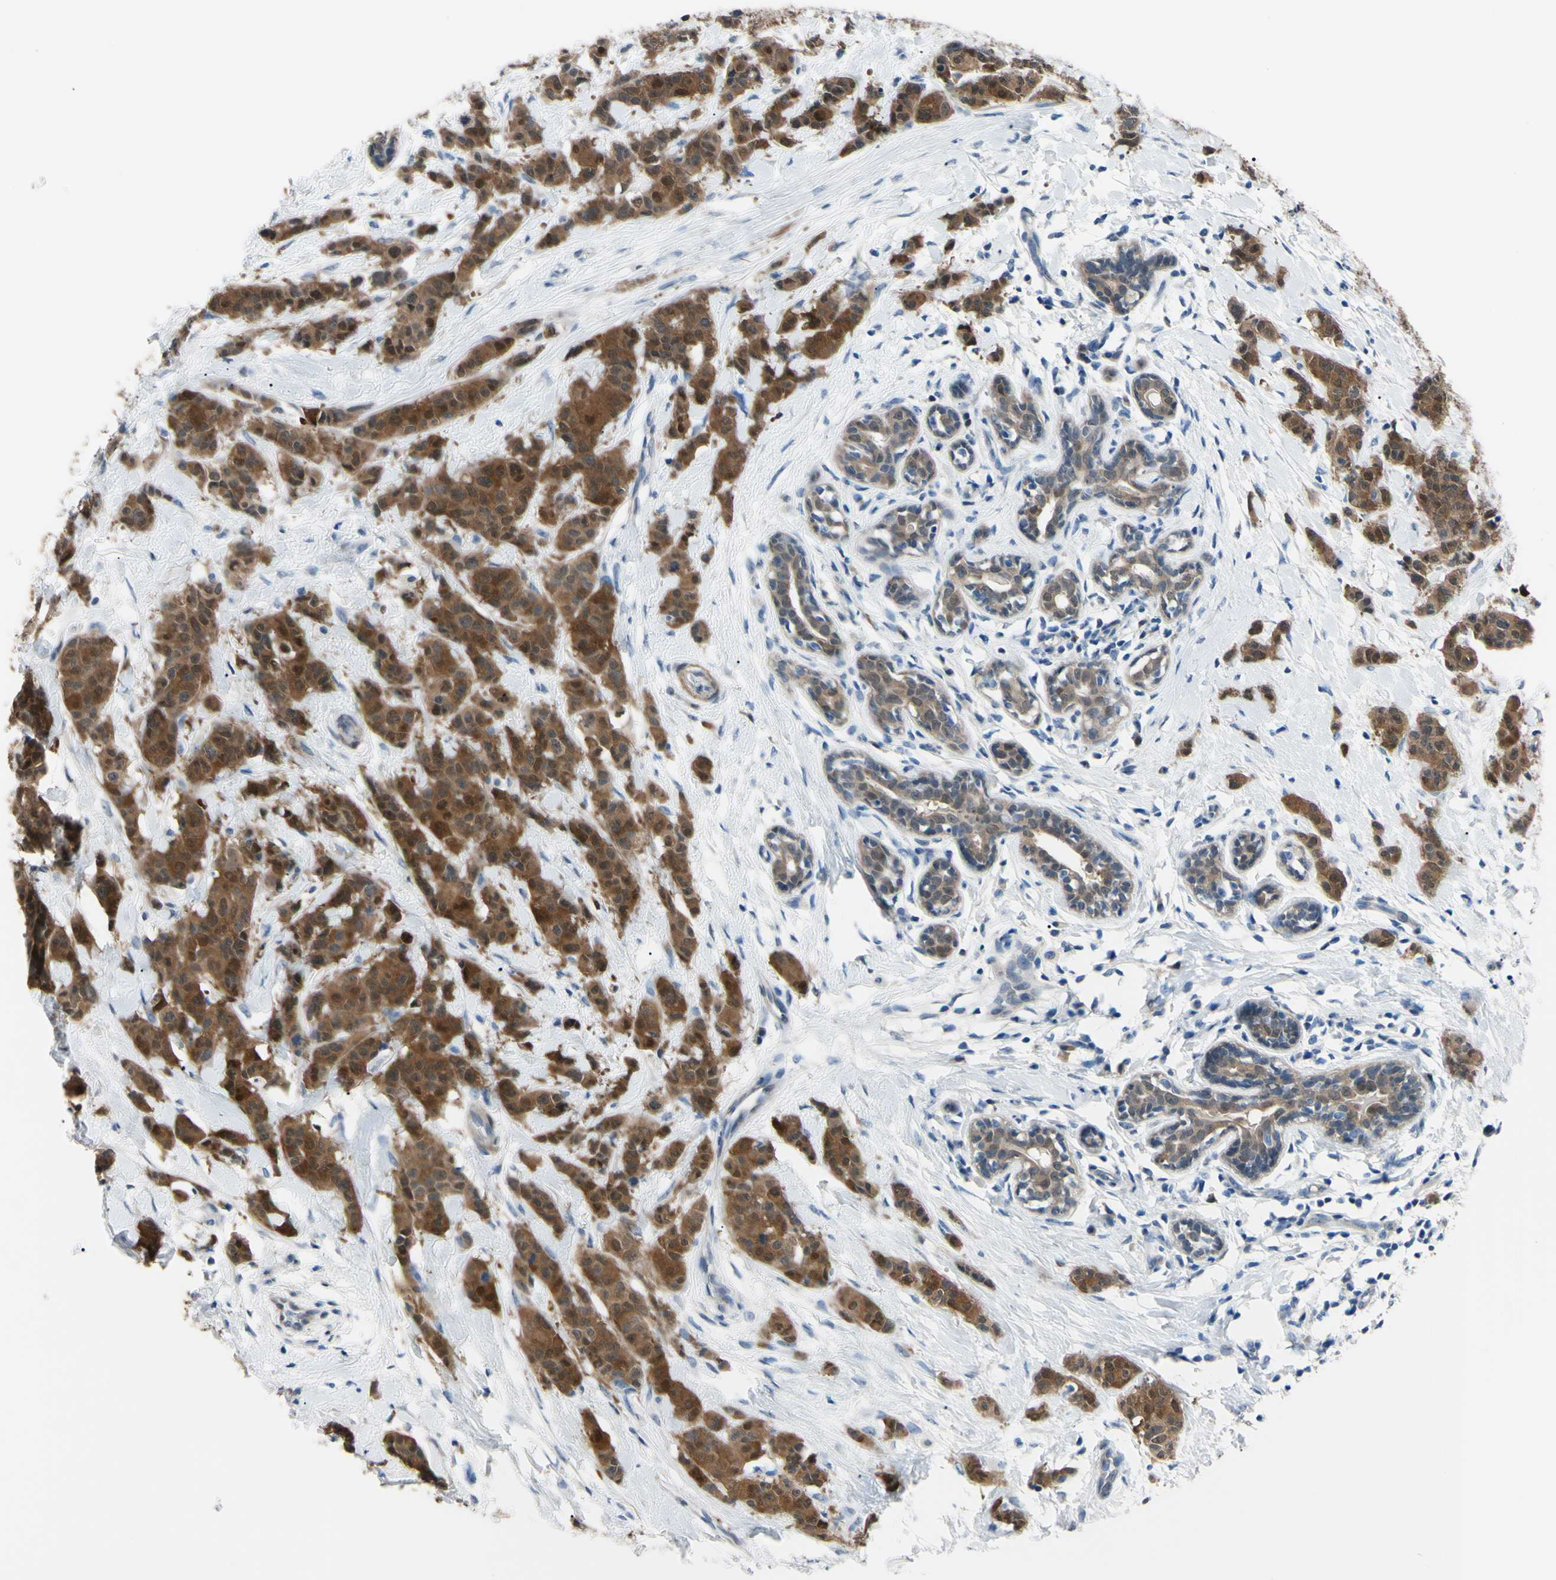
{"staining": {"intensity": "strong", "quantity": ">75%", "location": "cytoplasmic/membranous,nuclear"}, "tissue": "breast cancer", "cell_type": "Tumor cells", "image_type": "cancer", "snomed": [{"axis": "morphology", "description": "Normal tissue, NOS"}, {"axis": "morphology", "description": "Duct carcinoma"}, {"axis": "topography", "description": "Breast"}], "caption": "Human breast intraductal carcinoma stained with a protein marker shows strong staining in tumor cells.", "gene": "NOL3", "patient": {"sex": "female", "age": 40}}